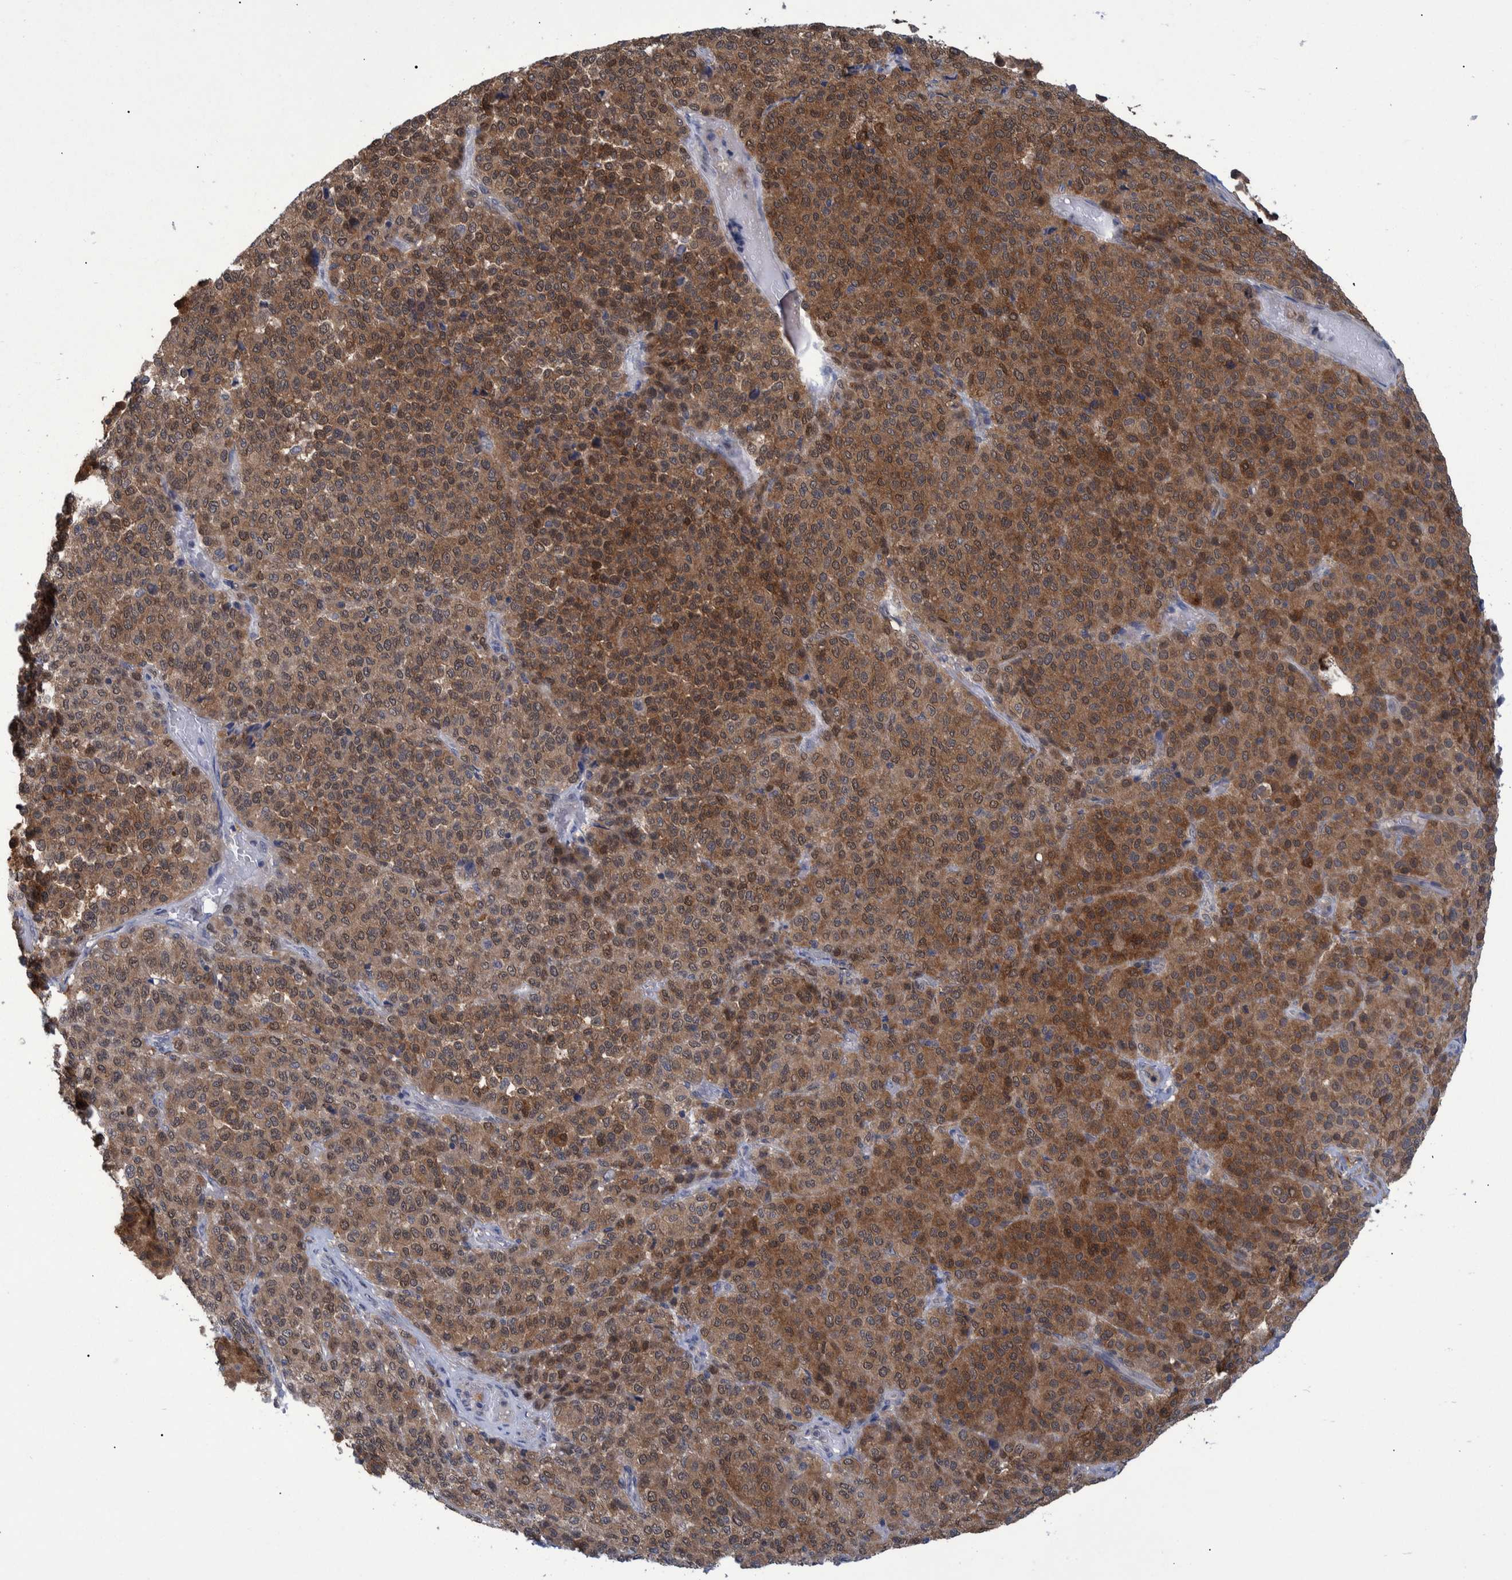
{"staining": {"intensity": "moderate", "quantity": "25%-75%", "location": "cytoplasmic/membranous"}, "tissue": "melanoma", "cell_type": "Tumor cells", "image_type": "cancer", "snomed": [{"axis": "morphology", "description": "Malignant melanoma, Metastatic site"}, {"axis": "topography", "description": "Pancreas"}], "caption": "High-power microscopy captured an immunohistochemistry (IHC) micrograph of malignant melanoma (metastatic site), revealing moderate cytoplasmic/membranous positivity in approximately 25%-75% of tumor cells.", "gene": "PCYT2", "patient": {"sex": "female", "age": 30}}